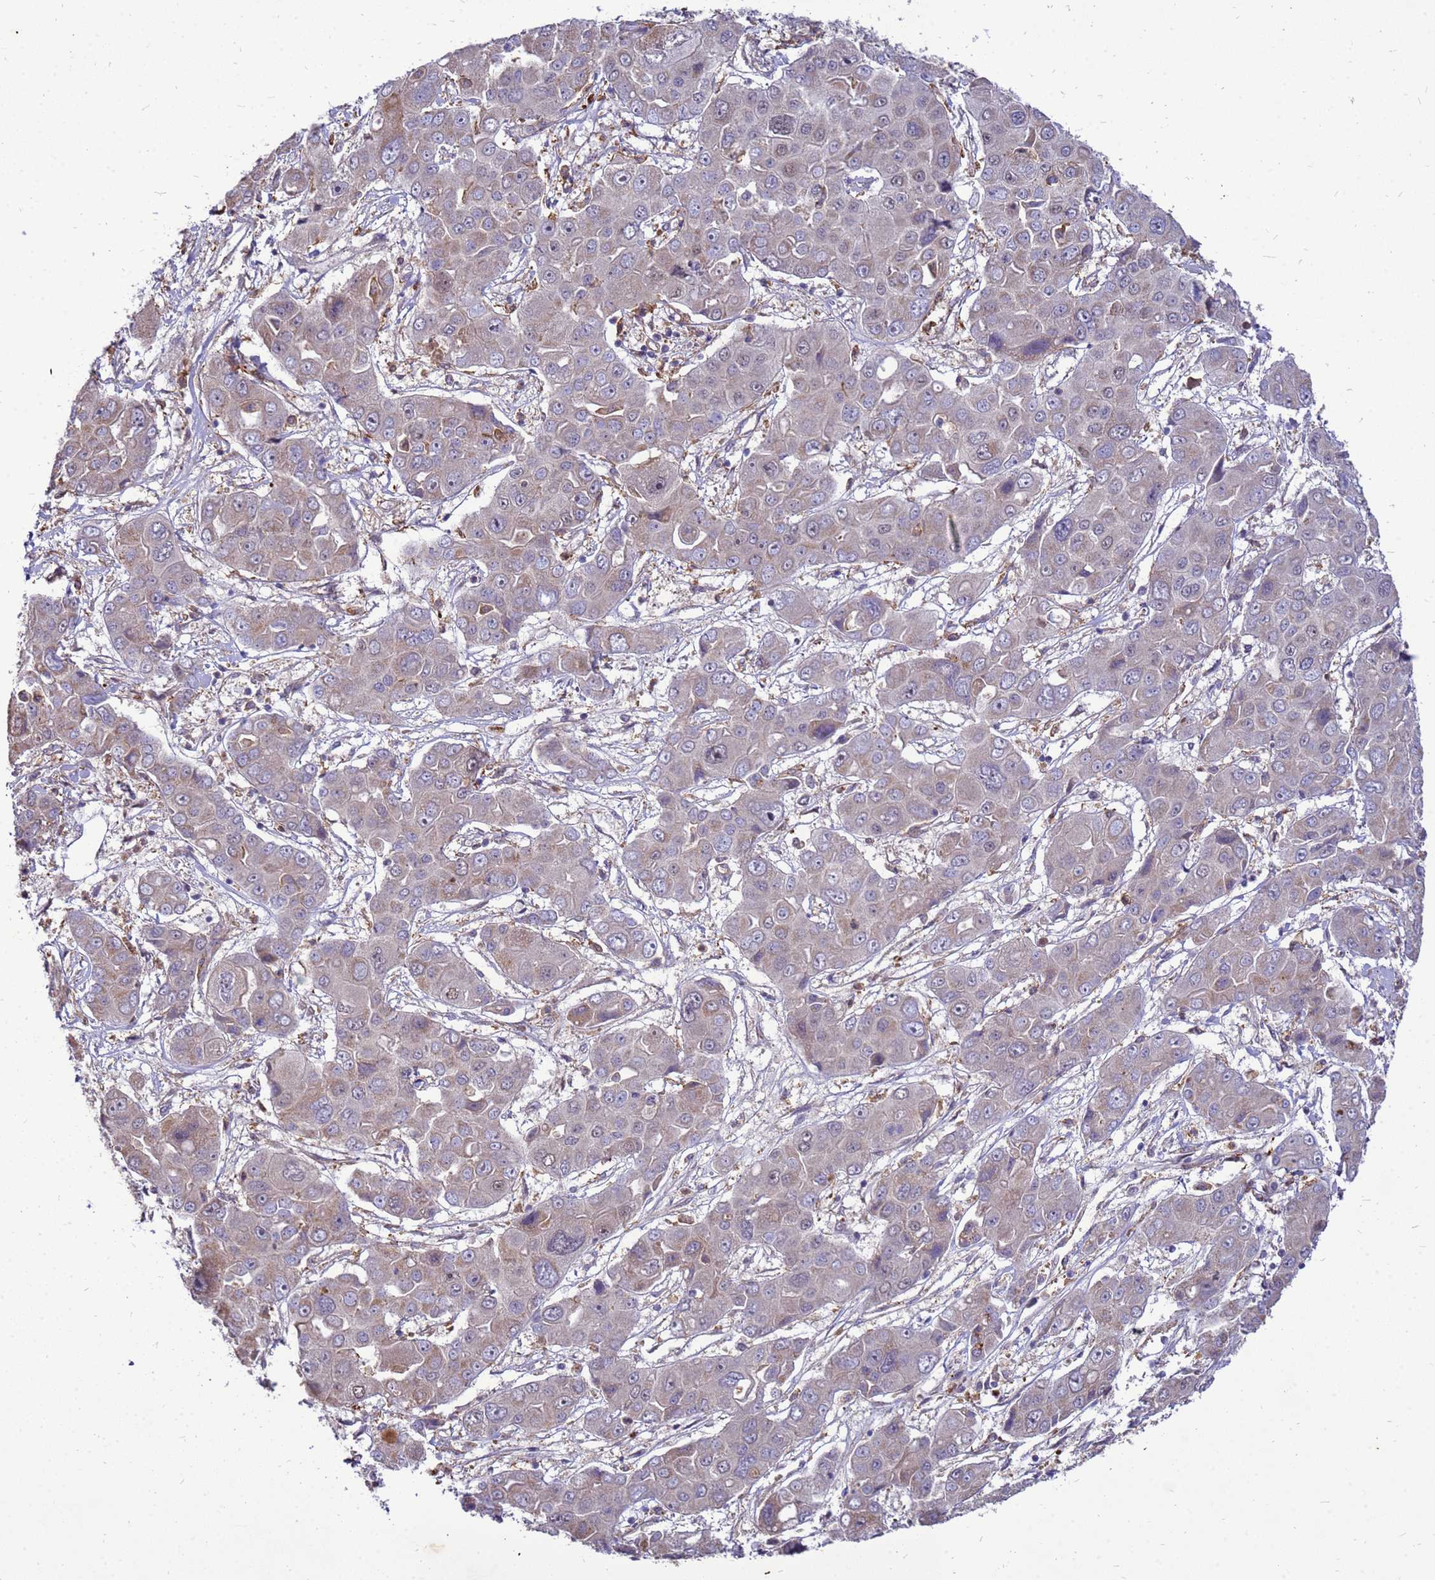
{"staining": {"intensity": "negative", "quantity": "none", "location": "none"}, "tissue": "liver cancer", "cell_type": "Tumor cells", "image_type": "cancer", "snomed": [{"axis": "morphology", "description": "Cholangiocarcinoma"}, {"axis": "topography", "description": "Liver"}], "caption": "This is an immunohistochemistry histopathology image of cholangiocarcinoma (liver). There is no positivity in tumor cells.", "gene": "RNF215", "patient": {"sex": "male", "age": 67}}